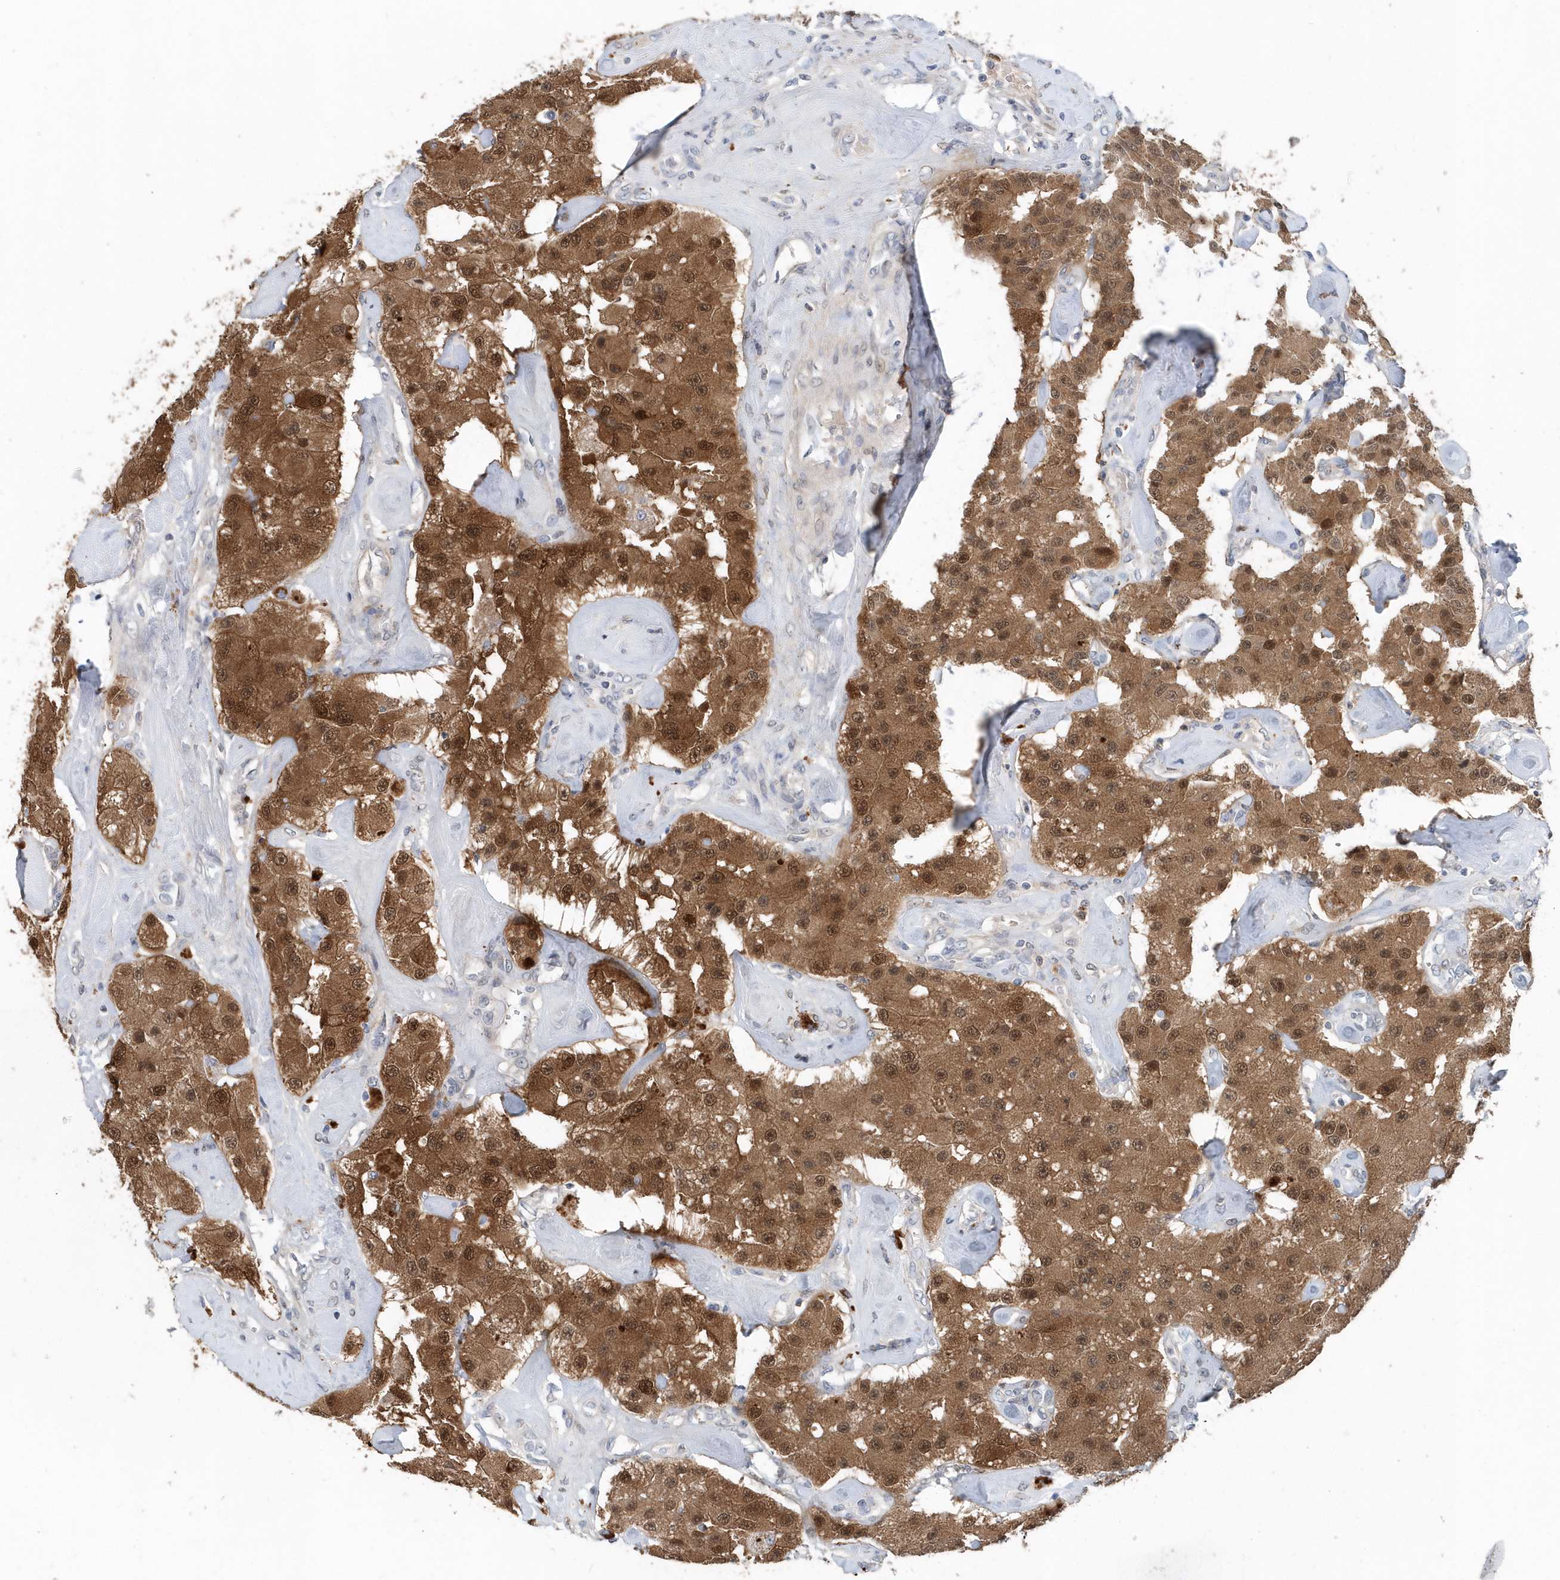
{"staining": {"intensity": "strong", "quantity": ">75%", "location": "cytoplasmic/membranous,nuclear"}, "tissue": "carcinoid", "cell_type": "Tumor cells", "image_type": "cancer", "snomed": [{"axis": "morphology", "description": "Carcinoid, malignant, NOS"}, {"axis": "topography", "description": "Pancreas"}], "caption": "This micrograph reveals IHC staining of human carcinoid, with high strong cytoplasmic/membranous and nuclear expression in about >75% of tumor cells.", "gene": "PFN2", "patient": {"sex": "male", "age": 41}}